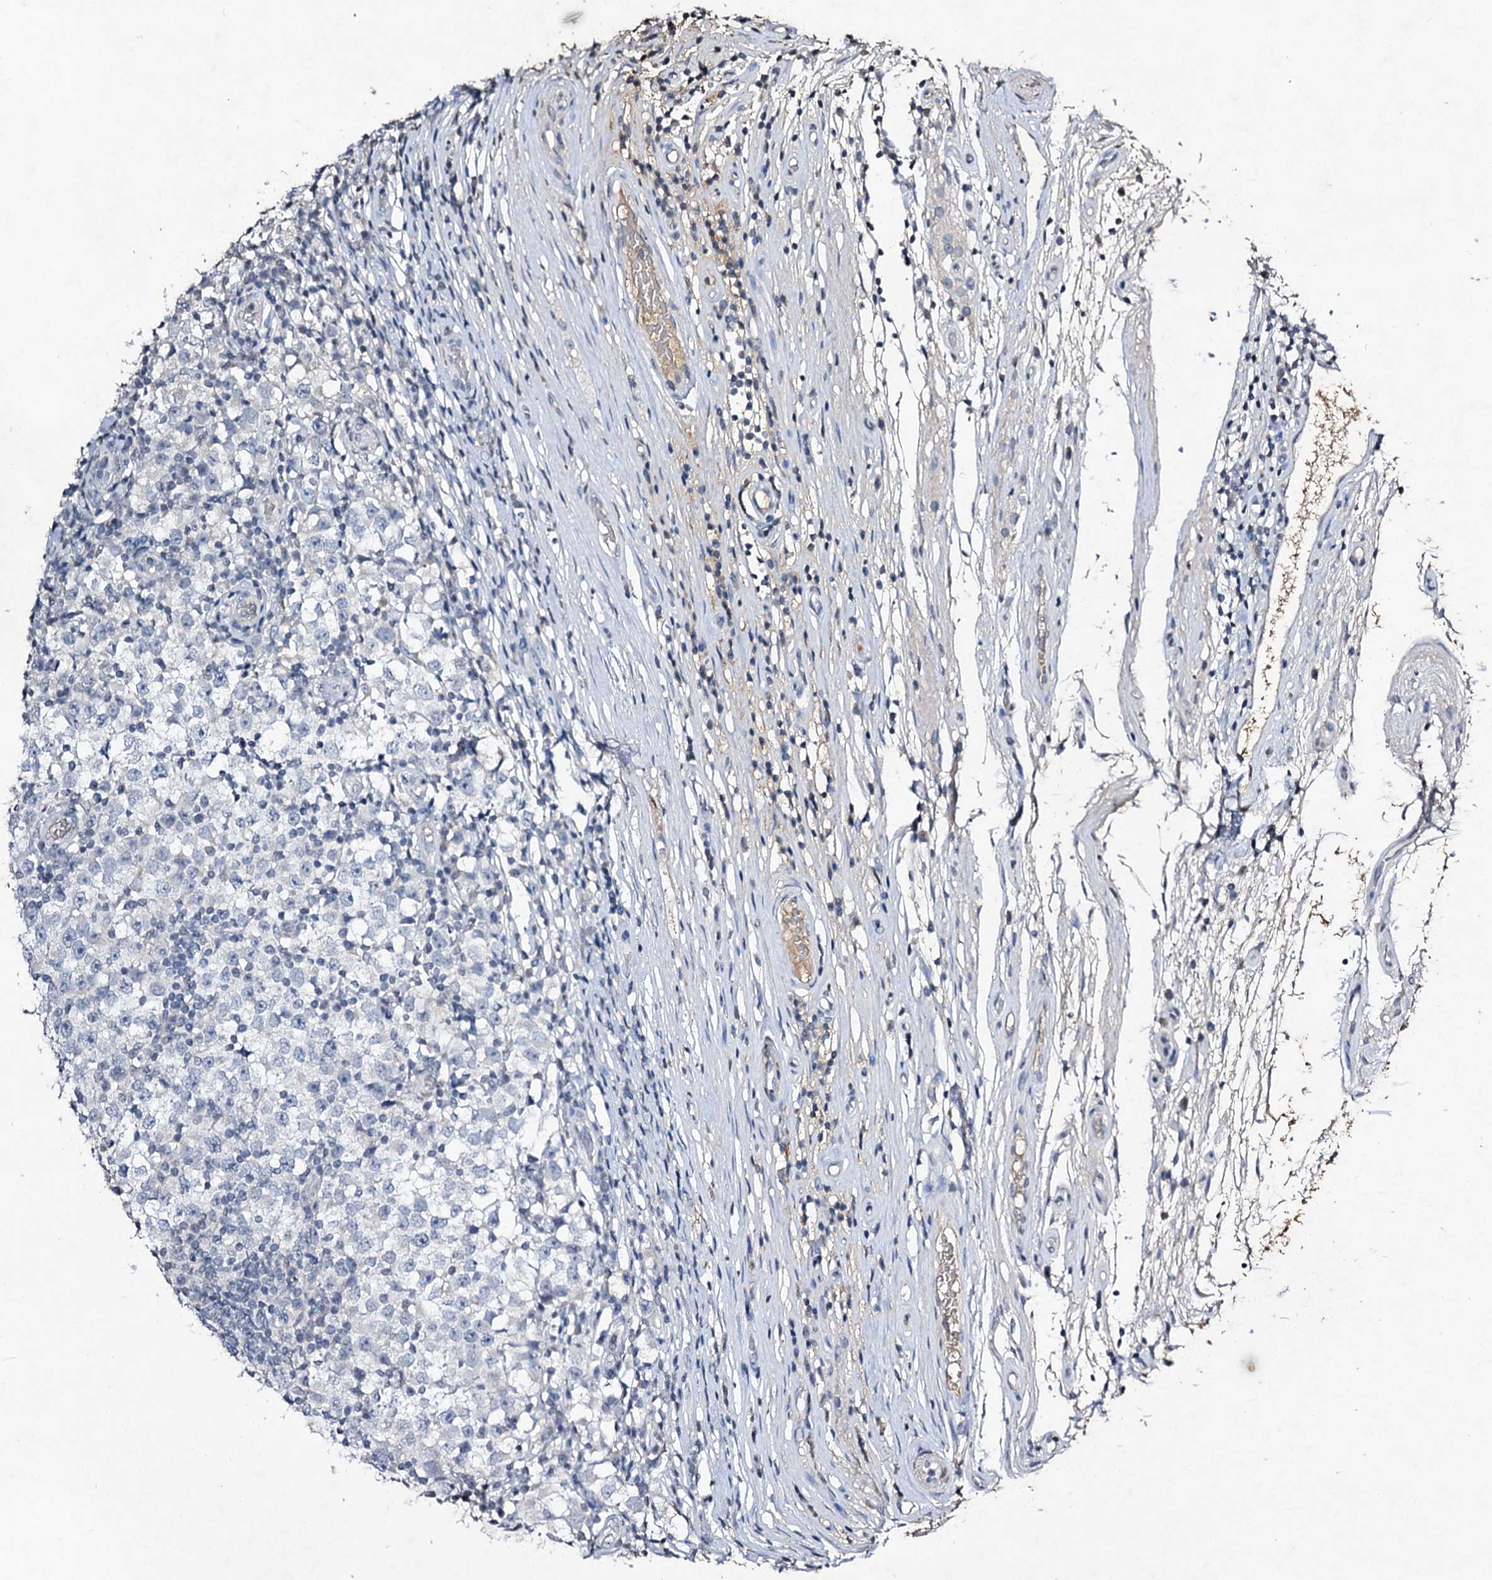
{"staining": {"intensity": "negative", "quantity": "none", "location": "none"}, "tissue": "testis cancer", "cell_type": "Tumor cells", "image_type": "cancer", "snomed": [{"axis": "morphology", "description": "Seminoma, NOS"}, {"axis": "topography", "description": "Testis"}], "caption": "Immunohistochemistry image of human testis cancer stained for a protein (brown), which demonstrates no staining in tumor cells. Brightfield microscopy of immunohistochemistry stained with DAB (3,3'-diaminobenzidine) (brown) and hematoxylin (blue), captured at high magnification.", "gene": "PLIN1", "patient": {"sex": "male", "age": 65}}